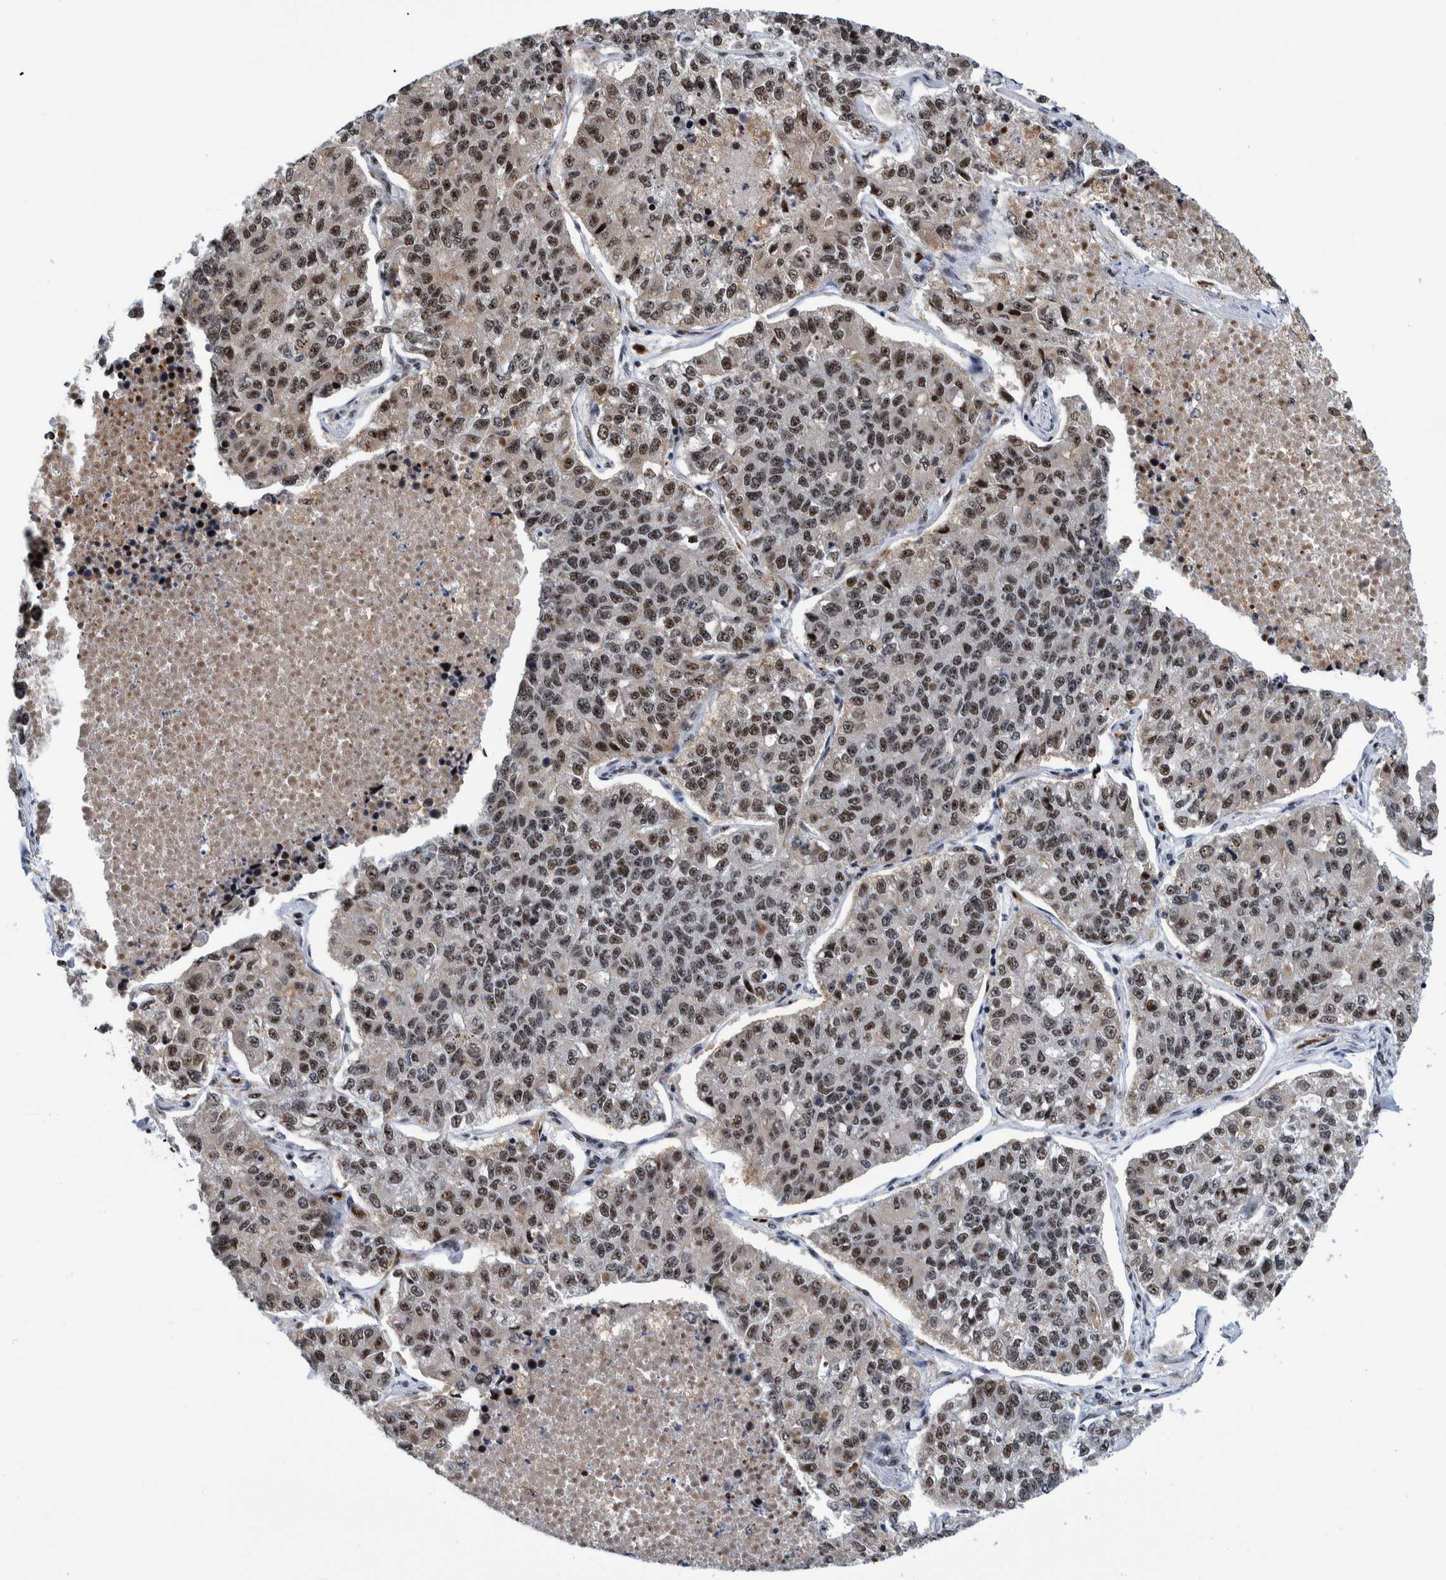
{"staining": {"intensity": "moderate", "quantity": ">75%", "location": "nuclear"}, "tissue": "lung cancer", "cell_type": "Tumor cells", "image_type": "cancer", "snomed": [{"axis": "morphology", "description": "Adenocarcinoma, NOS"}, {"axis": "topography", "description": "Lung"}], "caption": "The micrograph reveals a brown stain indicating the presence of a protein in the nuclear of tumor cells in lung cancer.", "gene": "EFTUD2", "patient": {"sex": "male", "age": 49}}